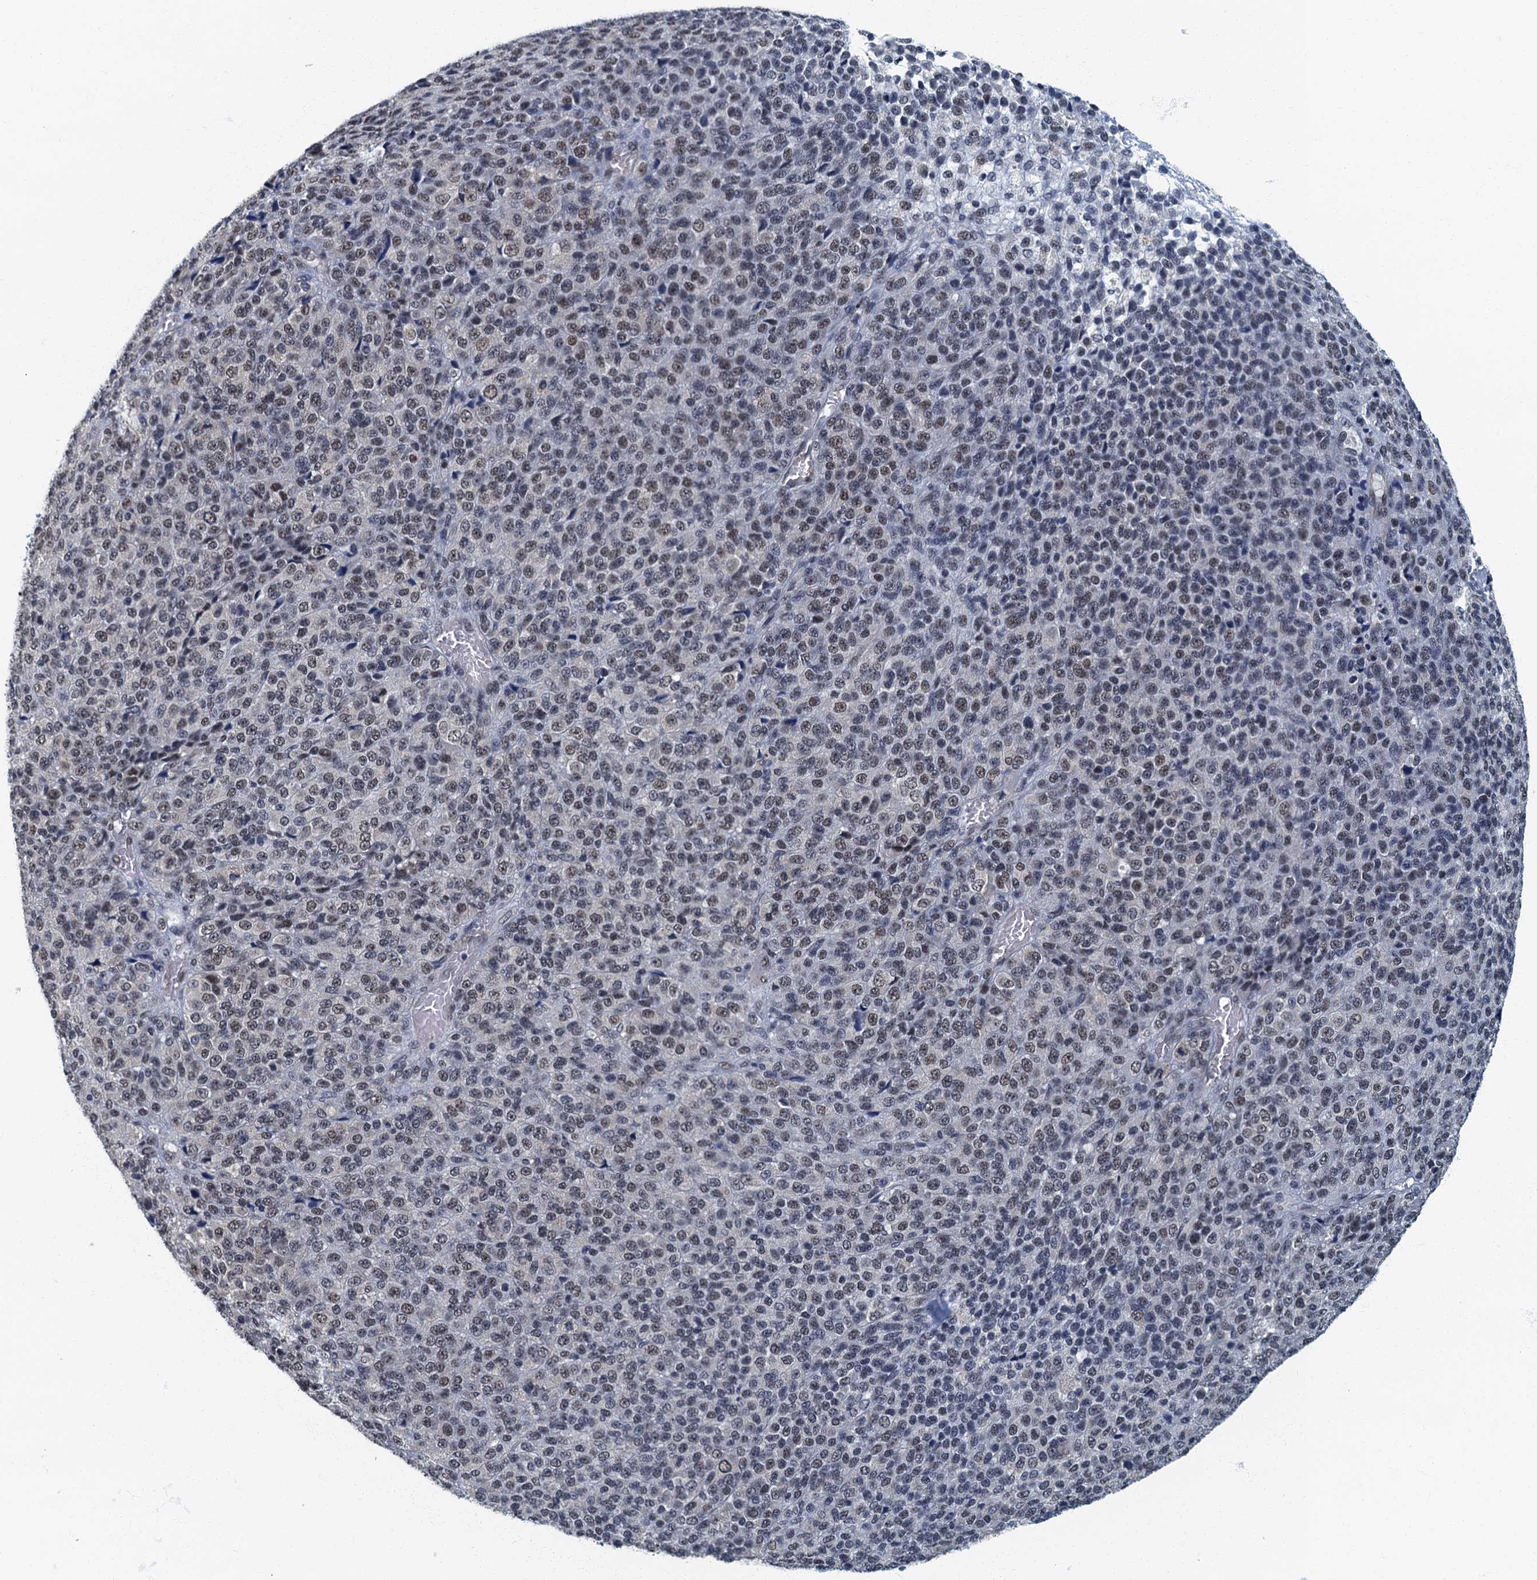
{"staining": {"intensity": "weak", "quantity": ">75%", "location": "nuclear"}, "tissue": "melanoma", "cell_type": "Tumor cells", "image_type": "cancer", "snomed": [{"axis": "morphology", "description": "Malignant melanoma, Metastatic site"}, {"axis": "topography", "description": "Brain"}], "caption": "An image showing weak nuclear positivity in about >75% of tumor cells in malignant melanoma (metastatic site), as visualized by brown immunohistochemical staining.", "gene": "GADL1", "patient": {"sex": "female", "age": 56}}